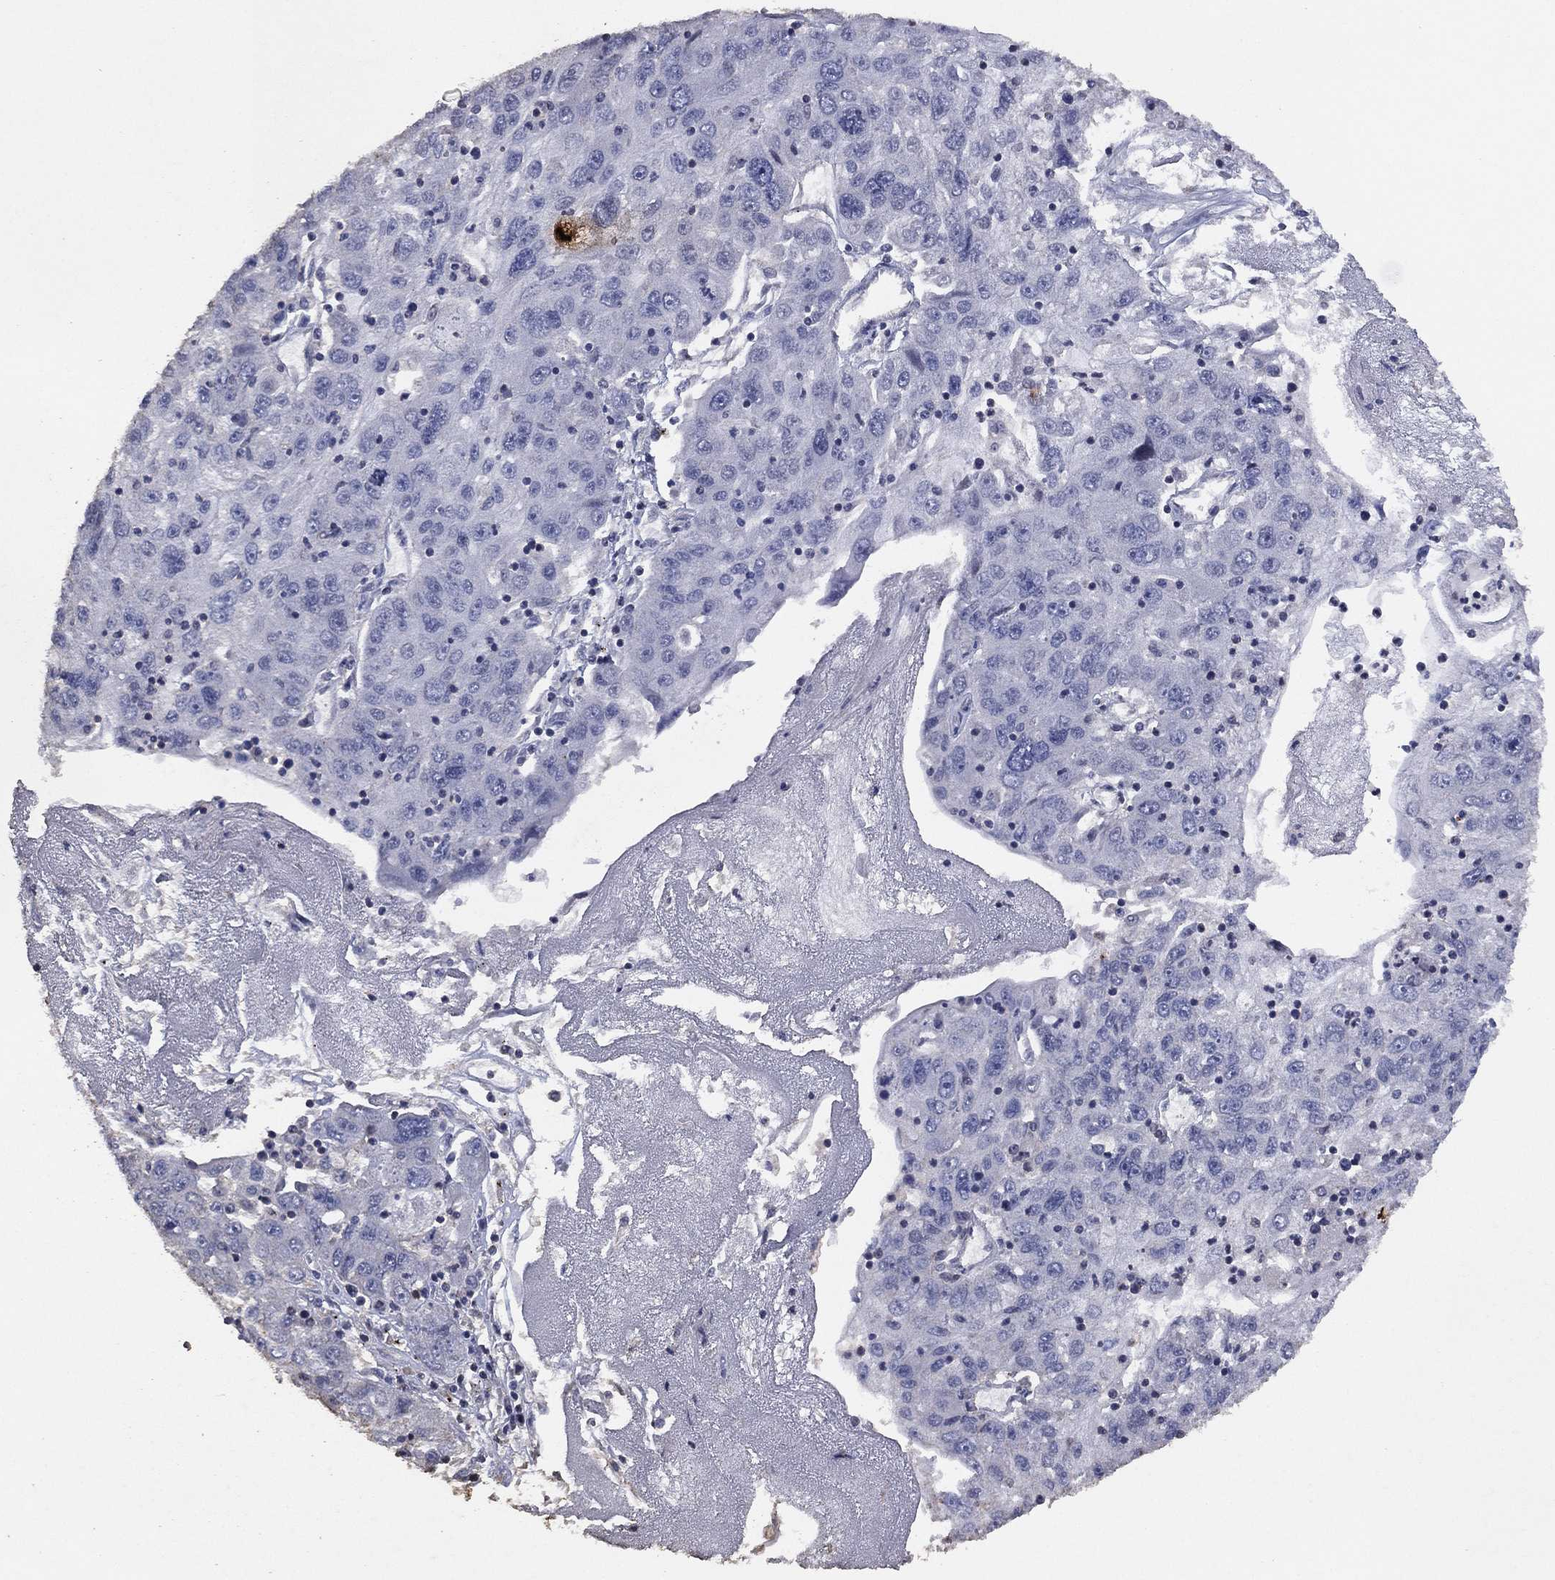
{"staining": {"intensity": "negative", "quantity": "none", "location": "none"}, "tissue": "stomach cancer", "cell_type": "Tumor cells", "image_type": "cancer", "snomed": [{"axis": "morphology", "description": "Adenocarcinoma, NOS"}, {"axis": "topography", "description": "Stomach"}], "caption": "The image shows no staining of tumor cells in adenocarcinoma (stomach). (DAB IHC with hematoxylin counter stain).", "gene": "ADPRHL1", "patient": {"sex": "male", "age": 56}}